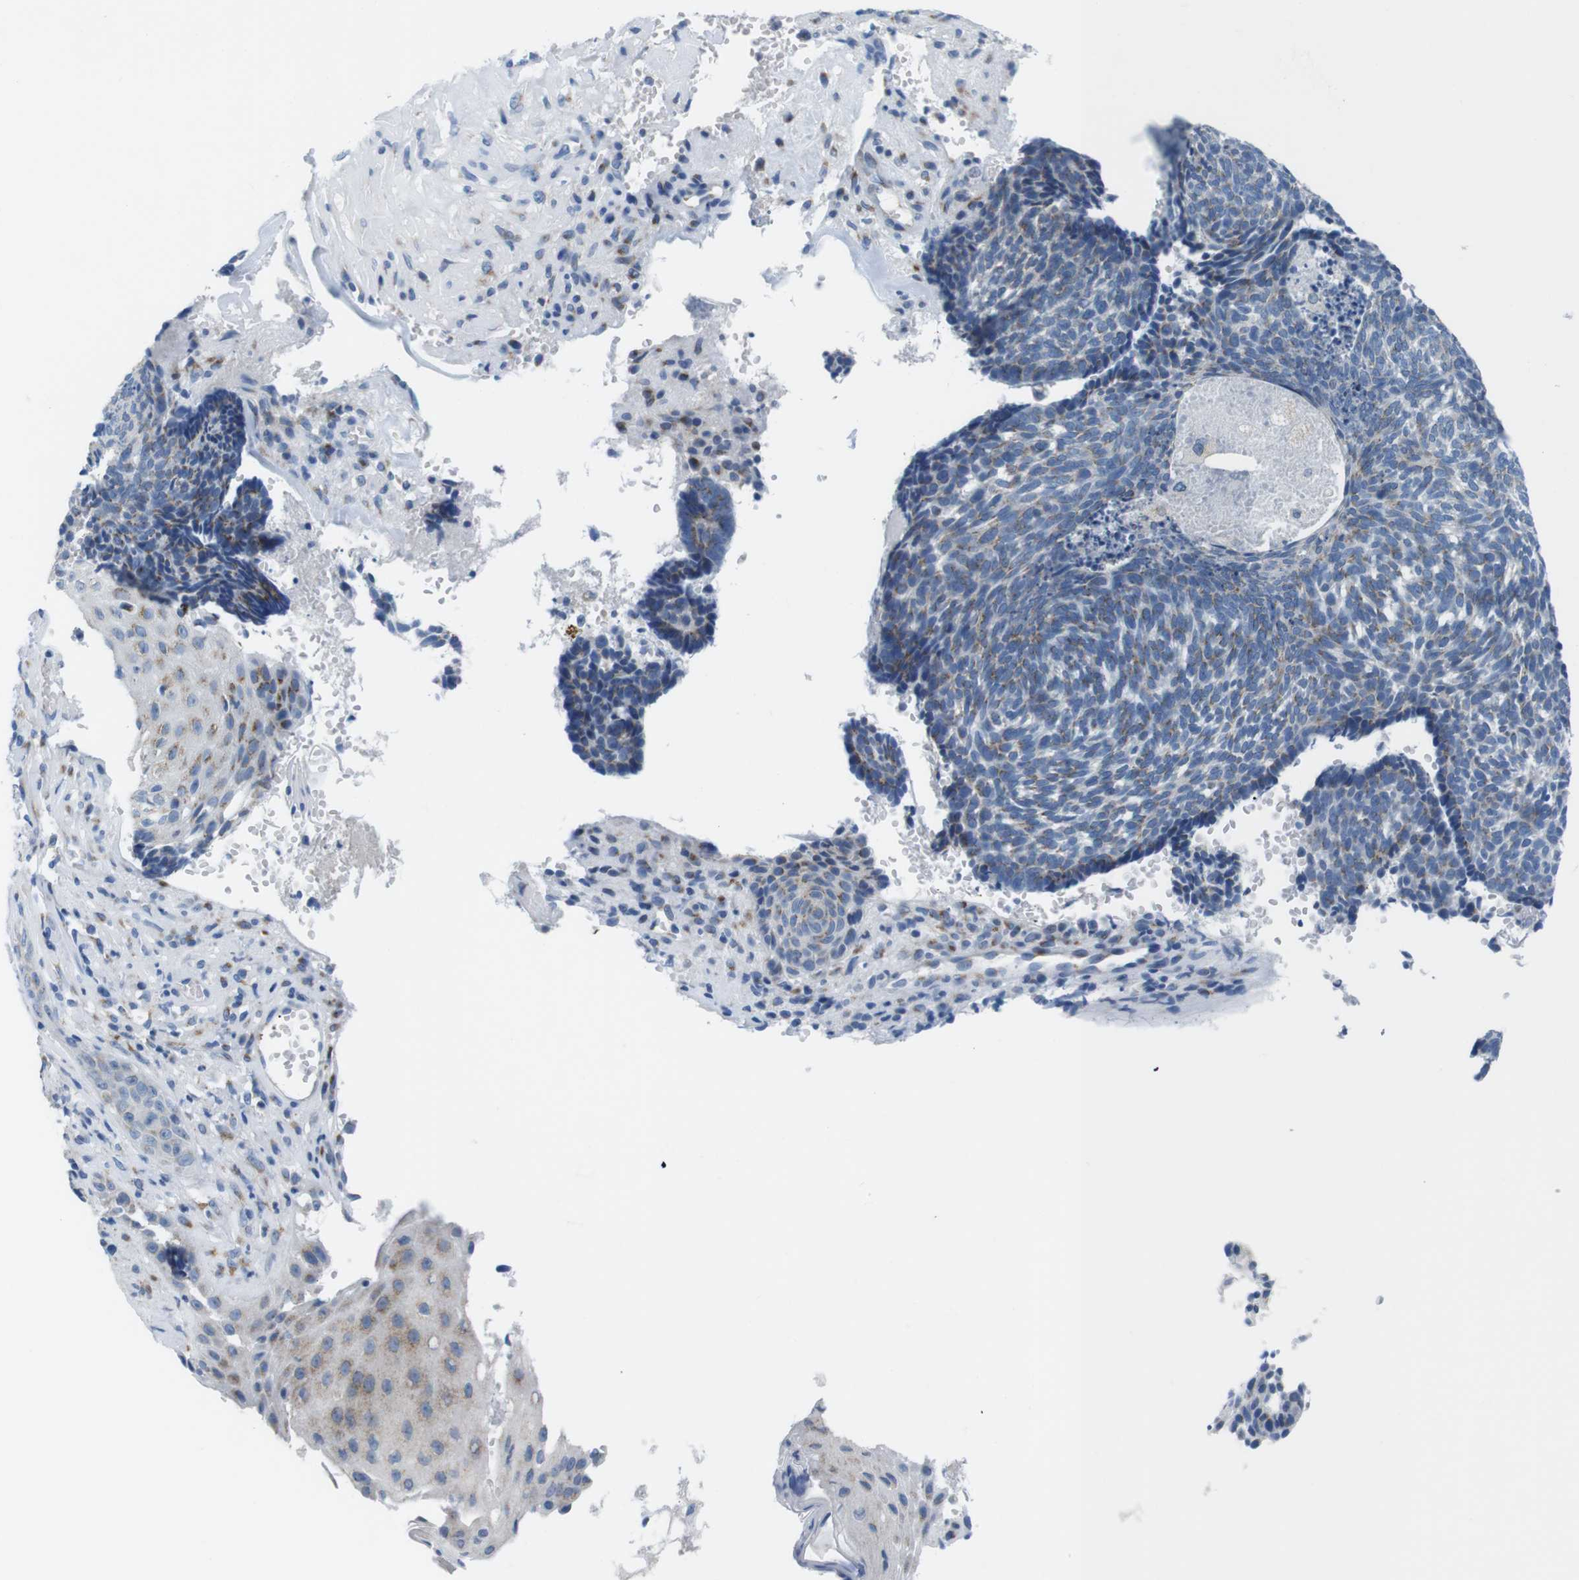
{"staining": {"intensity": "moderate", "quantity": "<25%", "location": "cytoplasmic/membranous"}, "tissue": "skin cancer", "cell_type": "Tumor cells", "image_type": "cancer", "snomed": [{"axis": "morphology", "description": "Basal cell carcinoma"}, {"axis": "topography", "description": "Skin"}], "caption": "Human basal cell carcinoma (skin) stained with a brown dye demonstrates moderate cytoplasmic/membranous positive expression in about <25% of tumor cells.", "gene": "GOLGA2", "patient": {"sex": "male", "age": 84}}